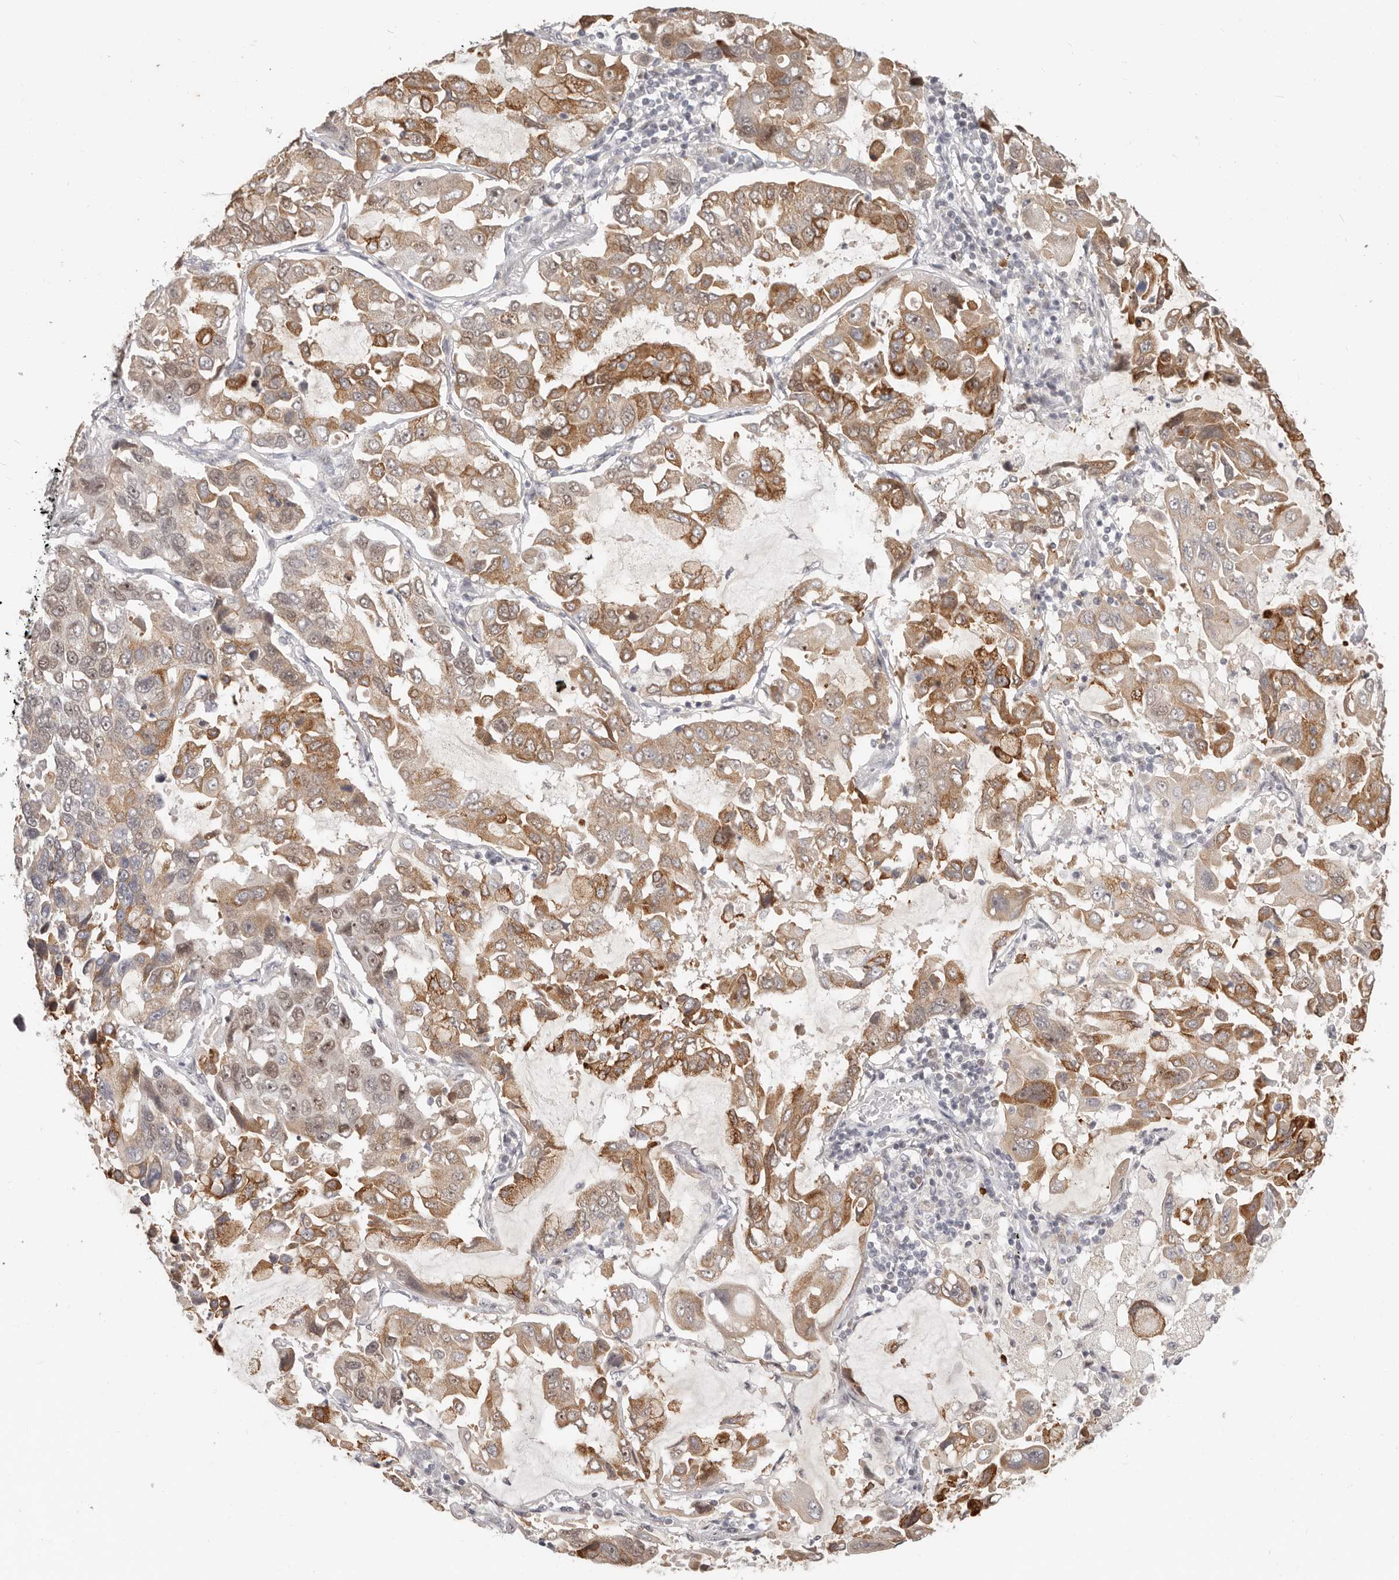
{"staining": {"intensity": "moderate", "quantity": ">75%", "location": "cytoplasmic/membranous"}, "tissue": "lung cancer", "cell_type": "Tumor cells", "image_type": "cancer", "snomed": [{"axis": "morphology", "description": "Adenocarcinoma, NOS"}, {"axis": "topography", "description": "Lung"}], "caption": "Lung cancer was stained to show a protein in brown. There is medium levels of moderate cytoplasmic/membranous positivity in about >75% of tumor cells.", "gene": "RFC2", "patient": {"sex": "male", "age": 64}}